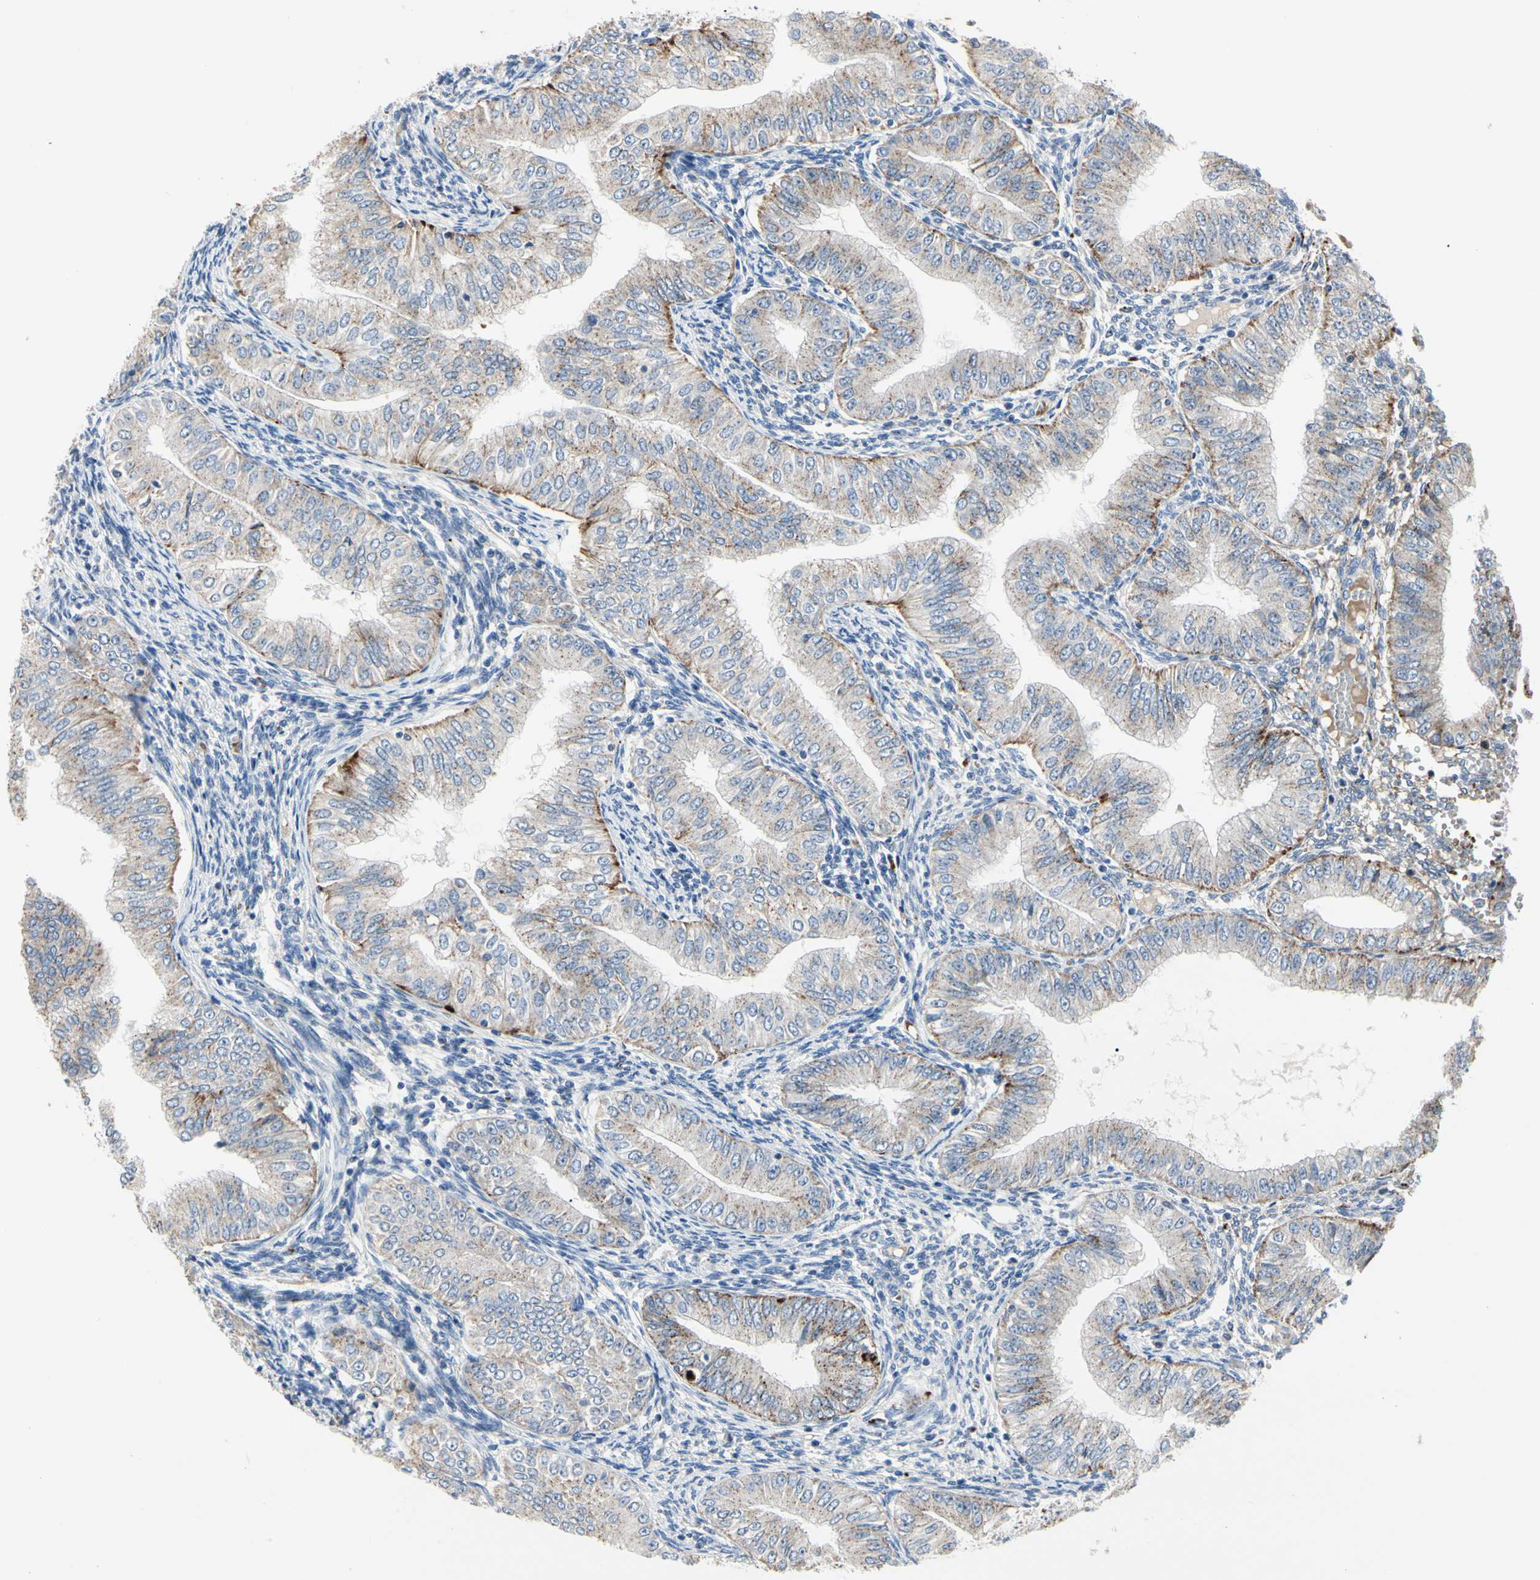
{"staining": {"intensity": "weak", "quantity": ">75%", "location": "cytoplasmic/membranous"}, "tissue": "endometrial cancer", "cell_type": "Tumor cells", "image_type": "cancer", "snomed": [{"axis": "morphology", "description": "Normal tissue, NOS"}, {"axis": "morphology", "description": "Adenocarcinoma, NOS"}, {"axis": "topography", "description": "Endometrium"}], "caption": "A micrograph of human adenocarcinoma (endometrial) stained for a protein exhibits weak cytoplasmic/membranous brown staining in tumor cells. (DAB (3,3'-diaminobenzidine) = brown stain, brightfield microscopy at high magnification).", "gene": "RETSAT", "patient": {"sex": "female", "age": 53}}